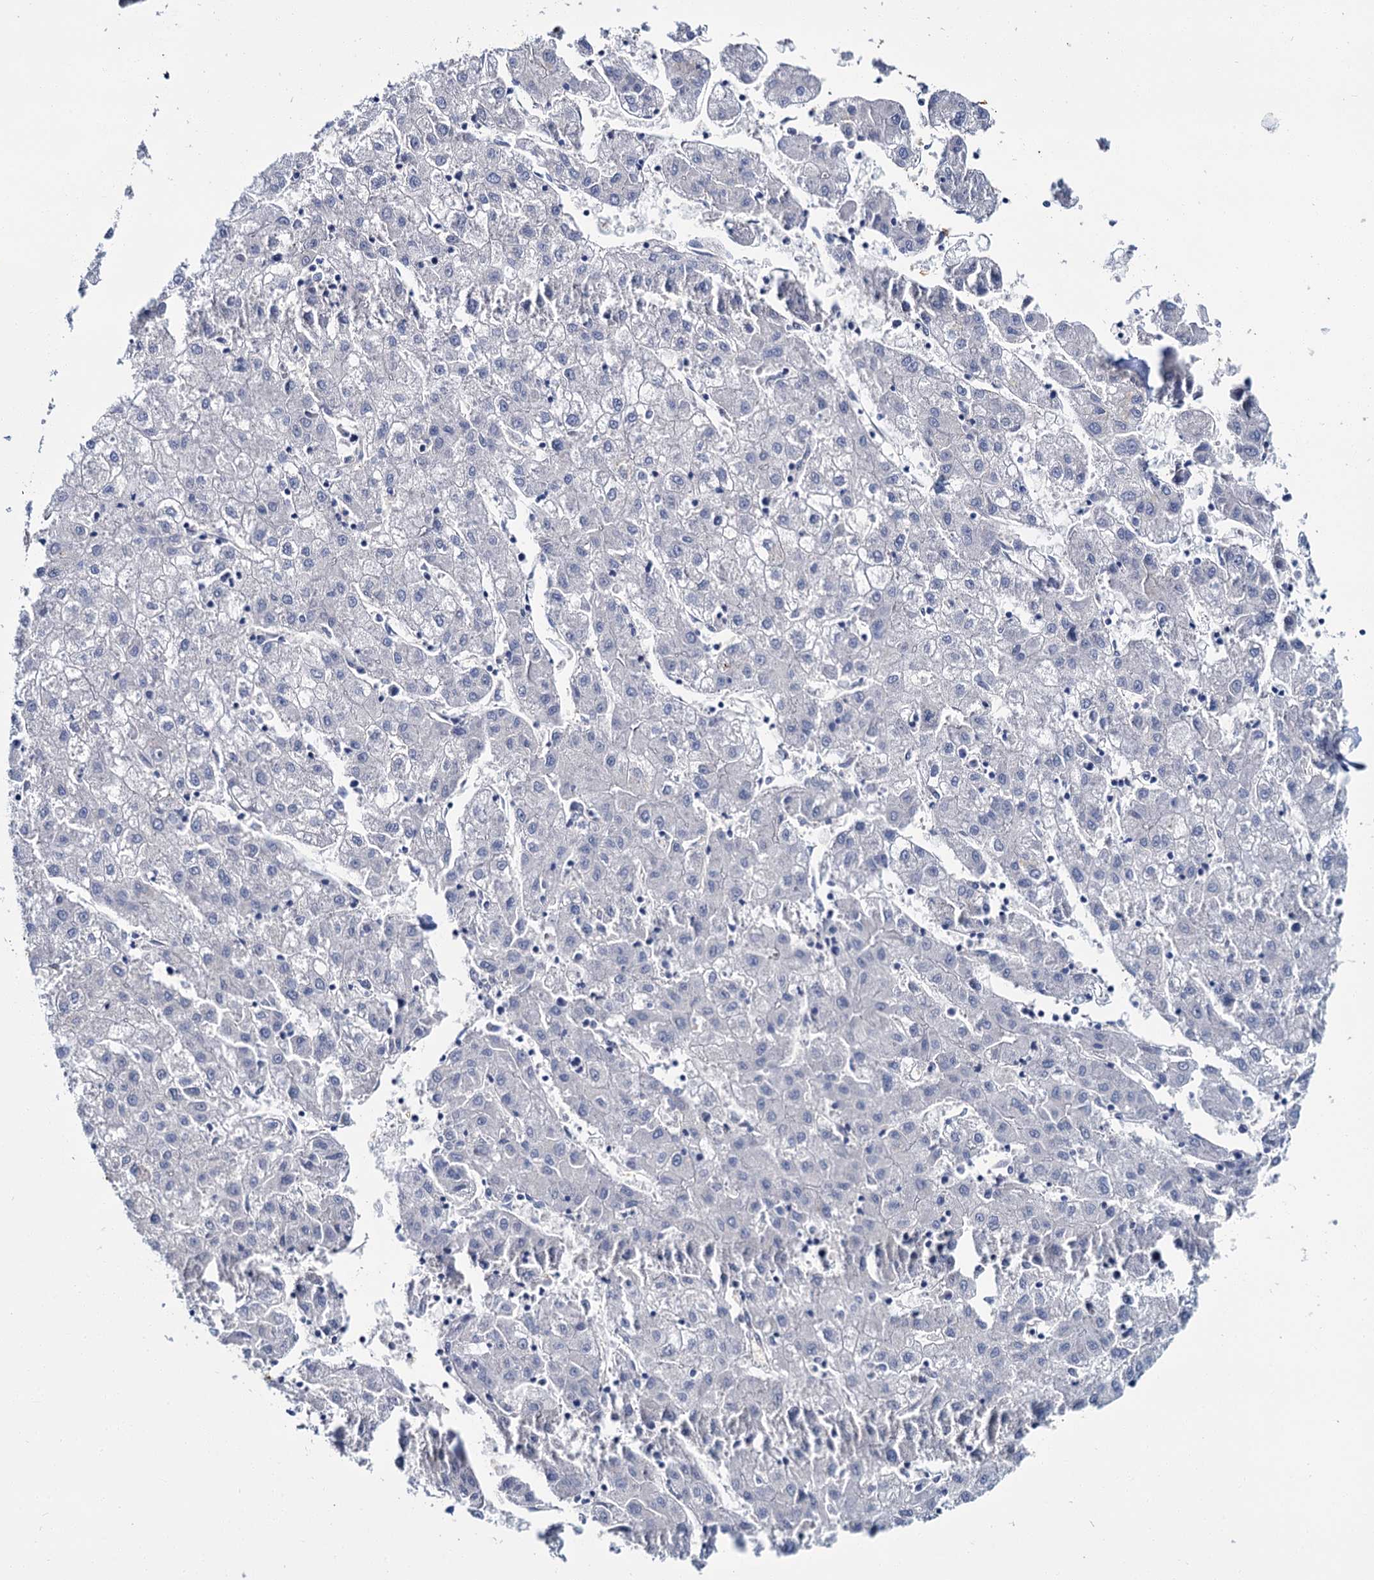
{"staining": {"intensity": "negative", "quantity": "none", "location": "none"}, "tissue": "liver cancer", "cell_type": "Tumor cells", "image_type": "cancer", "snomed": [{"axis": "morphology", "description": "Carcinoma, Hepatocellular, NOS"}, {"axis": "topography", "description": "Liver"}], "caption": "IHC of human liver cancer exhibits no positivity in tumor cells. The staining is performed using DAB (3,3'-diaminobenzidine) brown chromogen with nuclei counter-stained in using hematoxylin.", "gene": "ATG2A", "patient": {"sex": "male", "age": 72}}